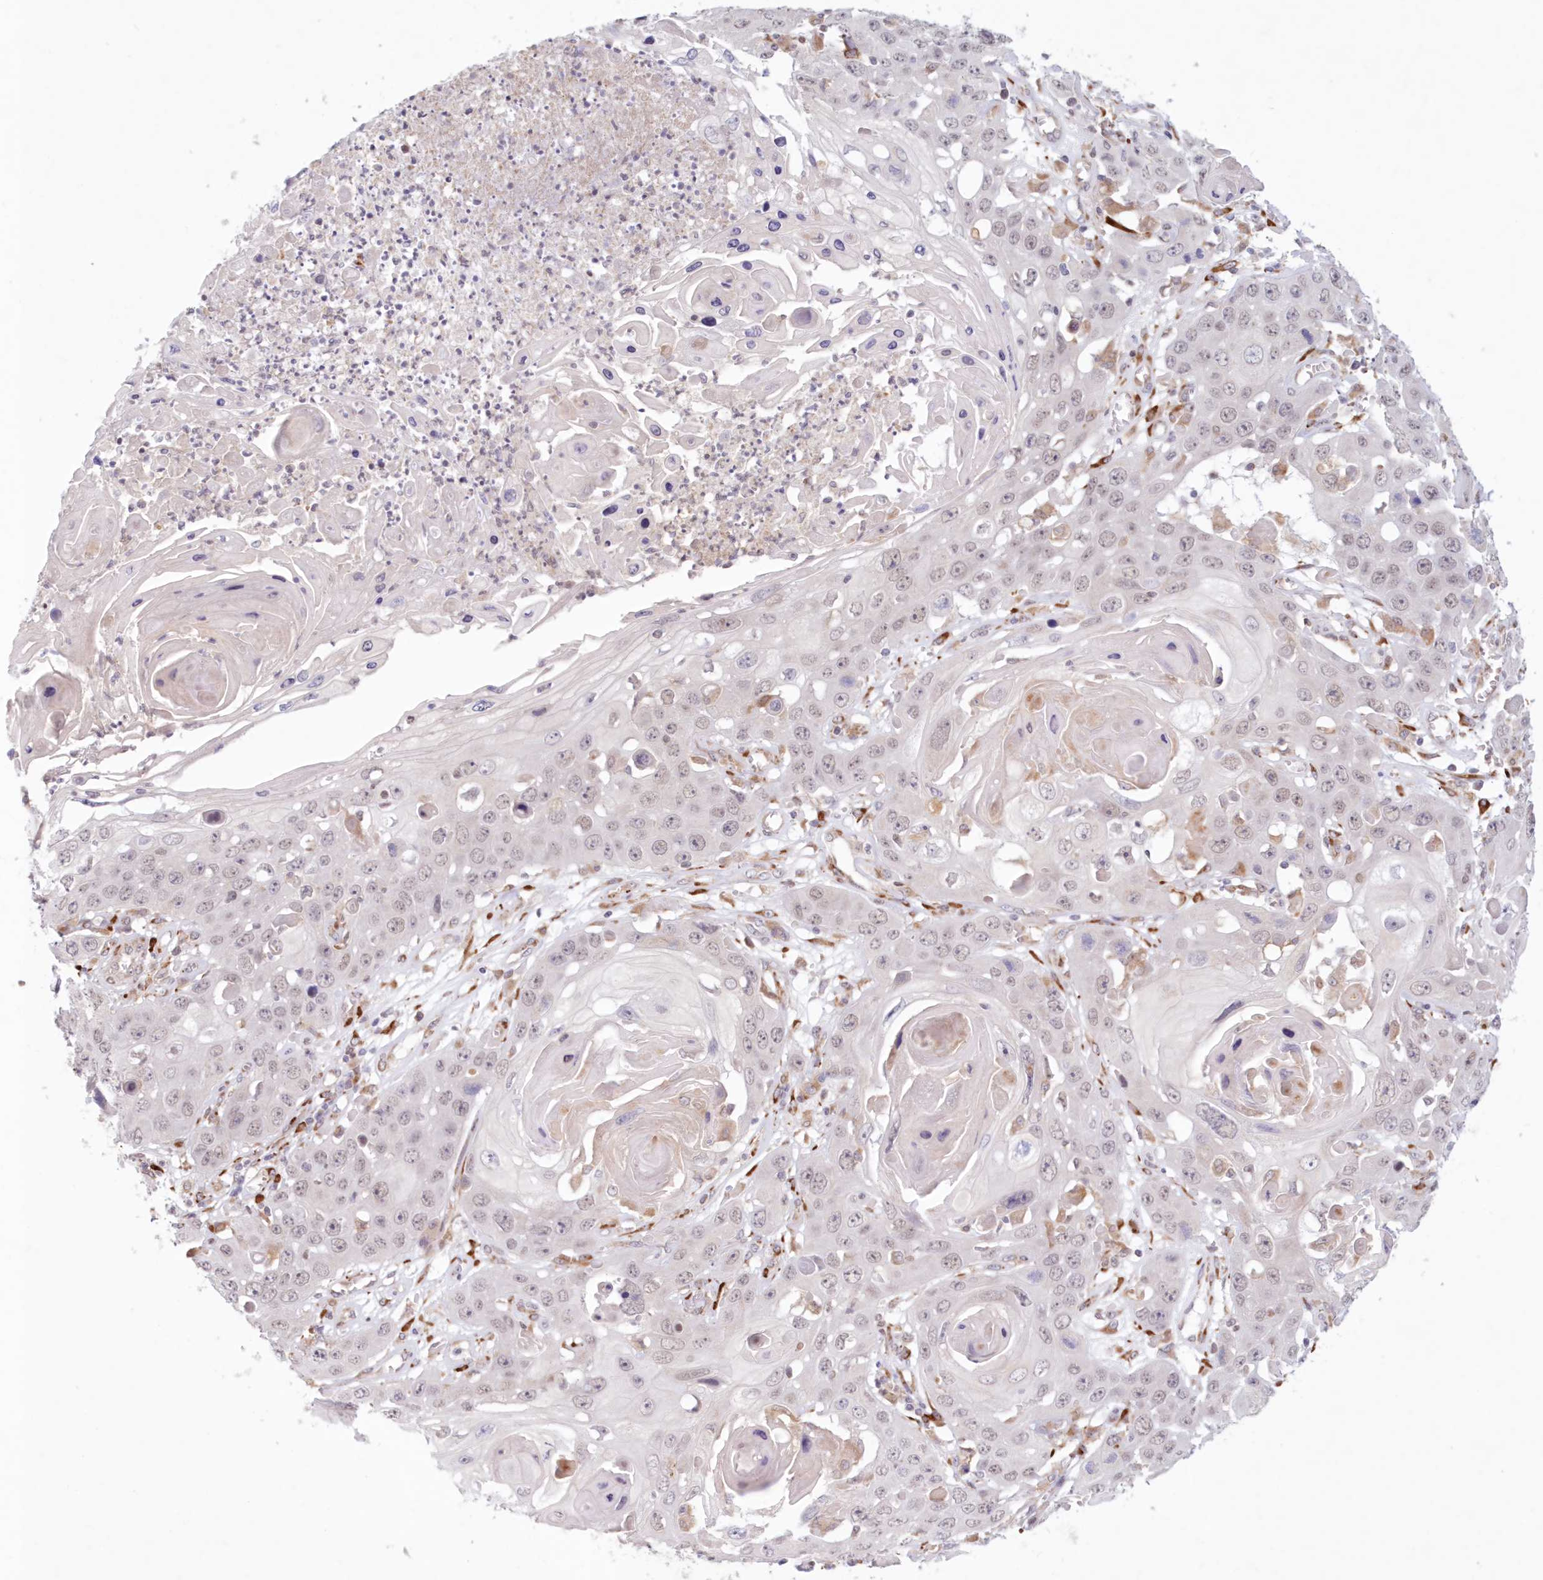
{"staining": {"intensity": "negative", "quantity": "none", "location": "none"}, "tissue": "skin cancer", "cell_type": "Tumor cells", "image_type": "cancer", "snomed": [{"axis": "morphology", "description": "Squamous cell carcinoma, NOS"}, {"axis": "topography", "description": "Skin"}], "caption": "Squamous cell carcinoma (skin) stained for a protein using immunohistochemistry (IHC) exhibits no expression tumor cells.", "gene": "PCYOX1L", "patient": {"sex": "male", "age": 55}}